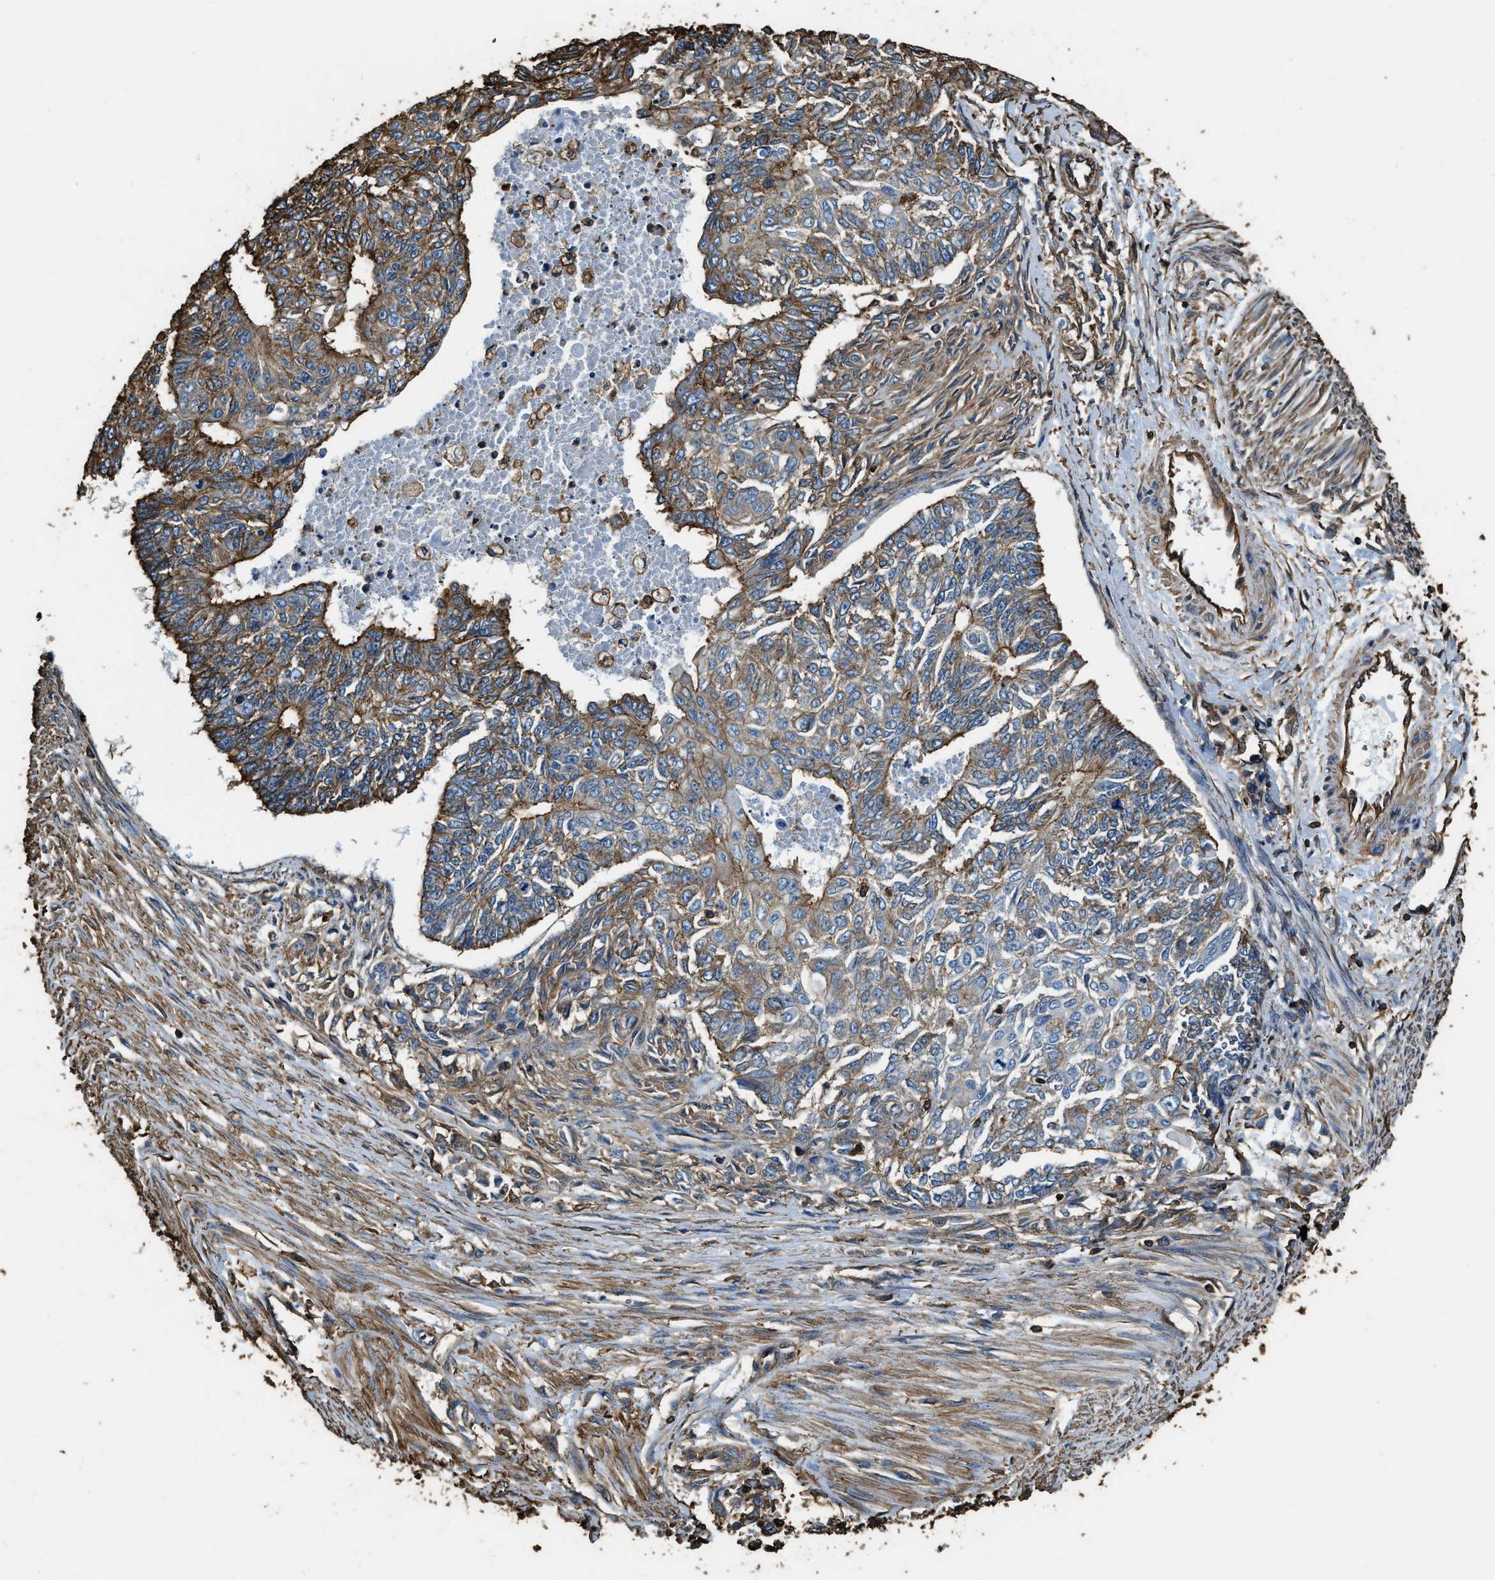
{"staining": {"intensity": "moderate", "quantity": ">75%", "location": "cytoplasmic/membranous"}, "tissue": "endometrial cancer", "cell_type": "Tumor cells", "image_type": "cancer", "snomed": [{"axis": "morphology", "description": "Adenocarcinoma, NOS"}, {"axis": "topography", "description": "Endometrium"}], "caption": "Endometrial adenocarcinoma stained with immunohistochemistry exhibits moderate cytoplasmic/membranous expression in approximately >75% of tumor cells. The protein of interest is shown in brown color, while the nuclei are stained blue.", "gene": "ACCS", "patient": {"sex": "female", "age": 32}}